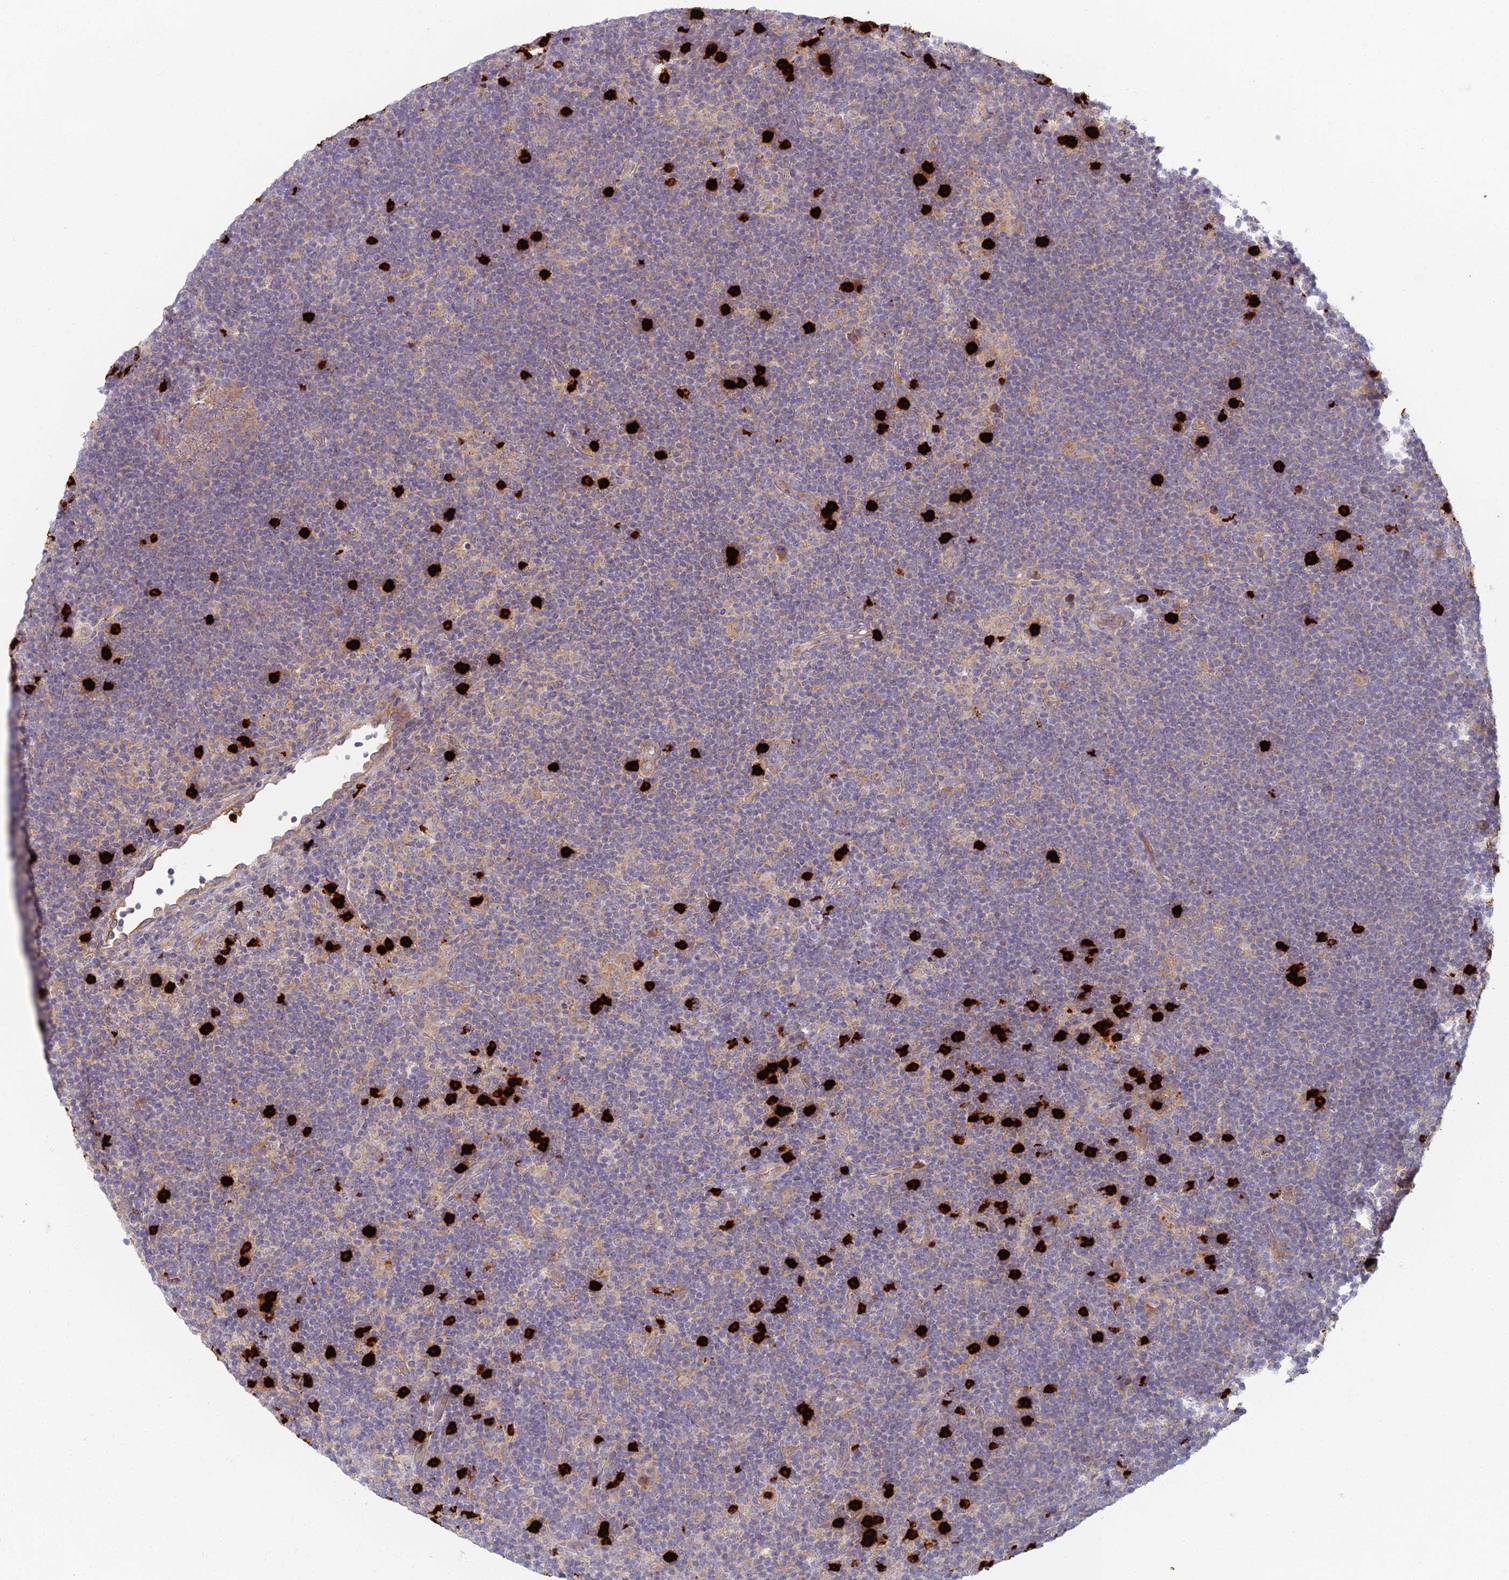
{"staining": {"intensity": "negative", "quantity": "none", "location": "none"}, "tissue": "lymphoma", "cell_type": "Tumor cells", "image_type": "cancer", "snomed": [{"axis": "morphology", "description": "Hodgkin's disease, NOS"}, {"axis": "topography", "description": "Lymph node"}], "caption": "IHC micrograph of neoplastic tissue: Hodgkin's disease stained with DAB (3,3'-diaminobenzidine) demonstrates no significant protein positivity in tumor cells.", "gene": "PROX2", "patient": {"sex": "female", "age": 57}}